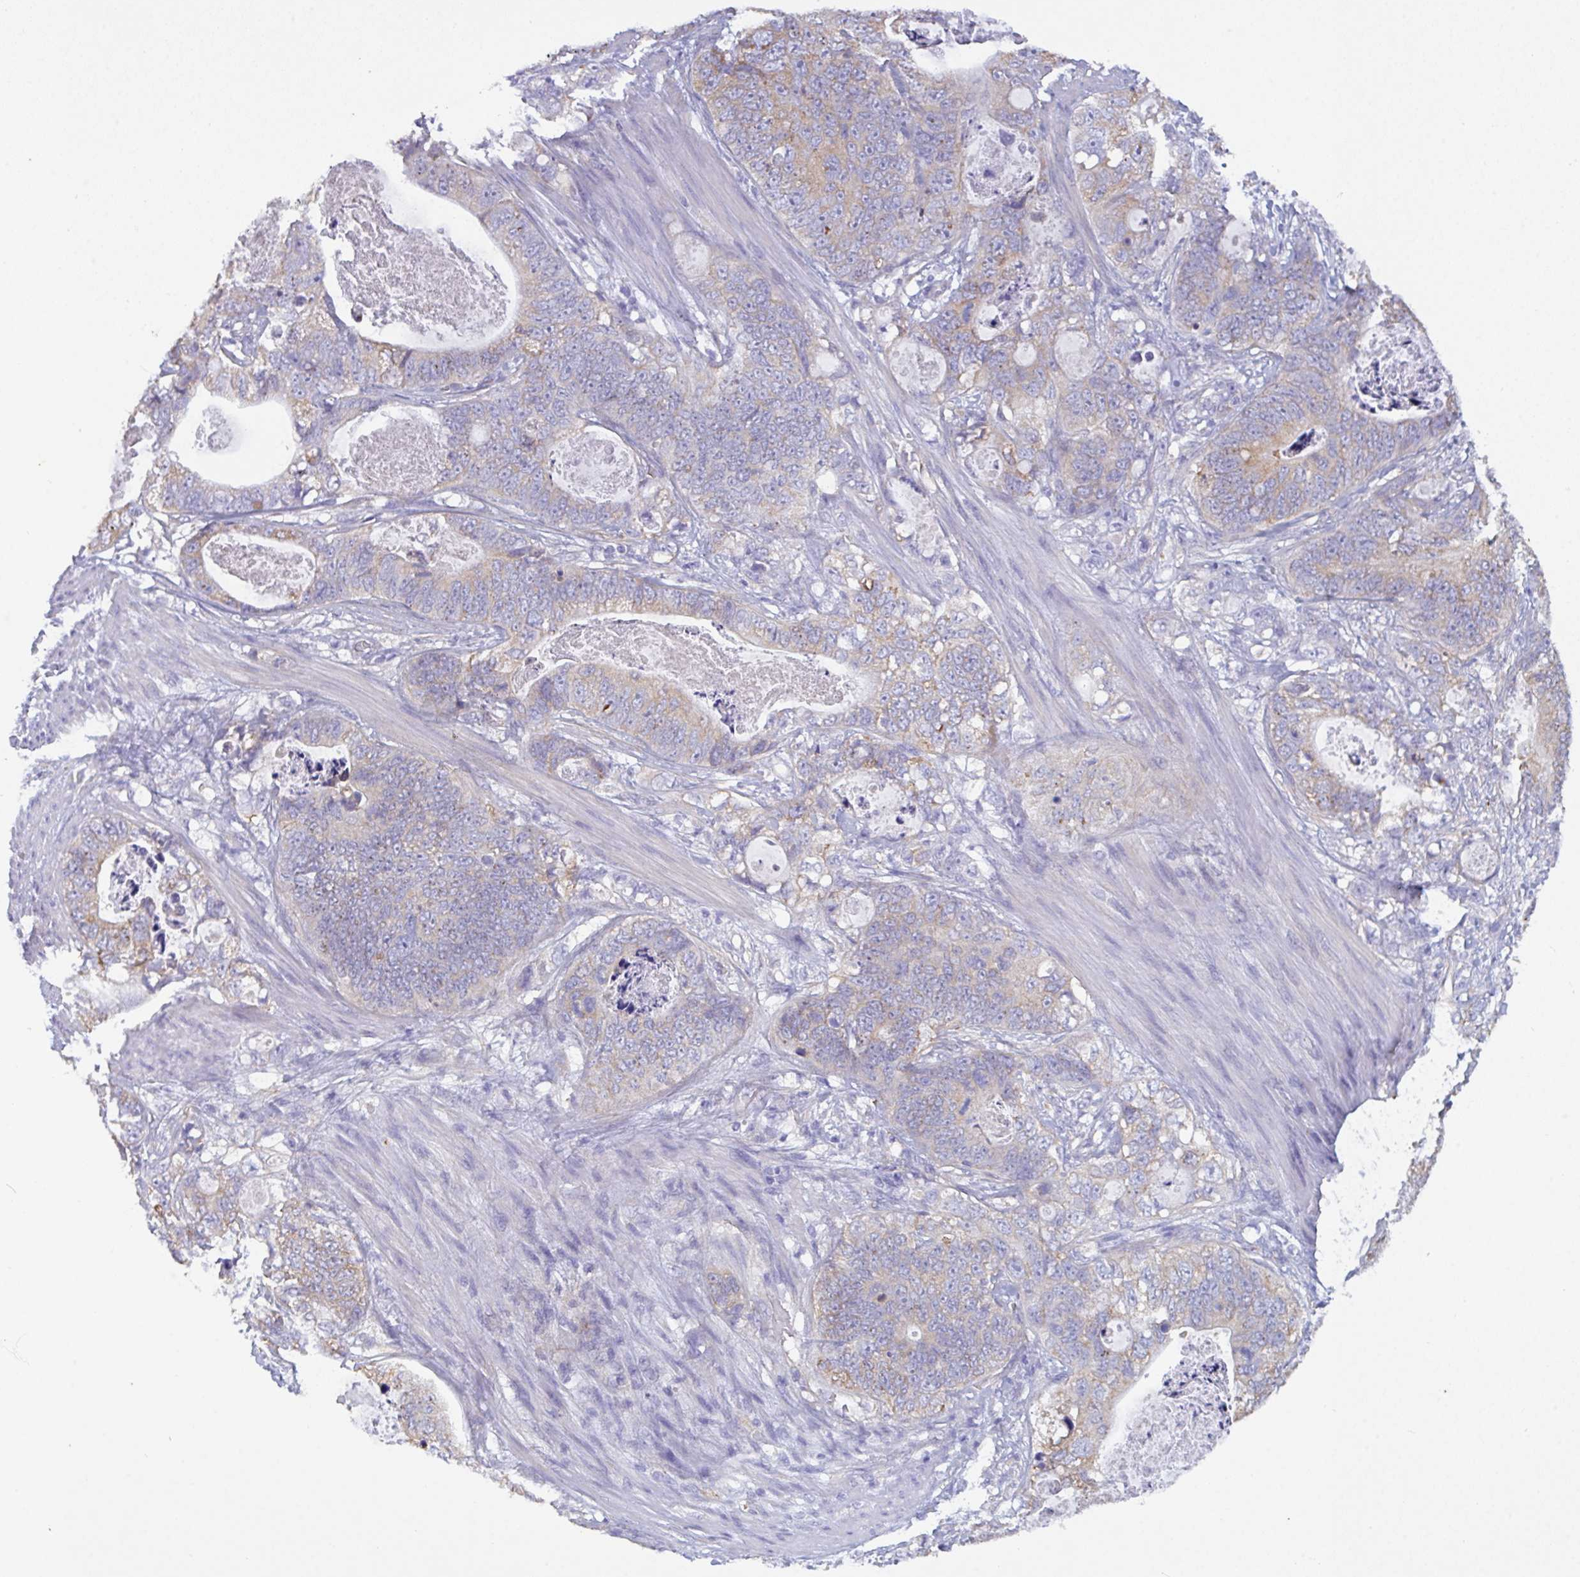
{"staining": {"intensity": "weak", "quantity": "25%-75%", "location": "cytoplasmic/membranous"}, "tissue": "stomach cancer", "cell_type": "Tumor cells", "image_type": "cancer", "snomed": [{"axis": "morphology", "description": "Normal tissue, NOS"}, {"axis": "morphology", "description": "Adenocarcinoma, NOS"}, {"axis": "topography", "description": "Stomach"}], "caption": "IHC (DAB (3,3'-diaminobenzidine)) staining of human stomach adenocarcinoma demonstrates weak cytoplasmic/membranous protein positivity in about 25%-75% of tumor cells.", "gene": "SLC66A1", "patient": {"sex": "female", "age": 89}}